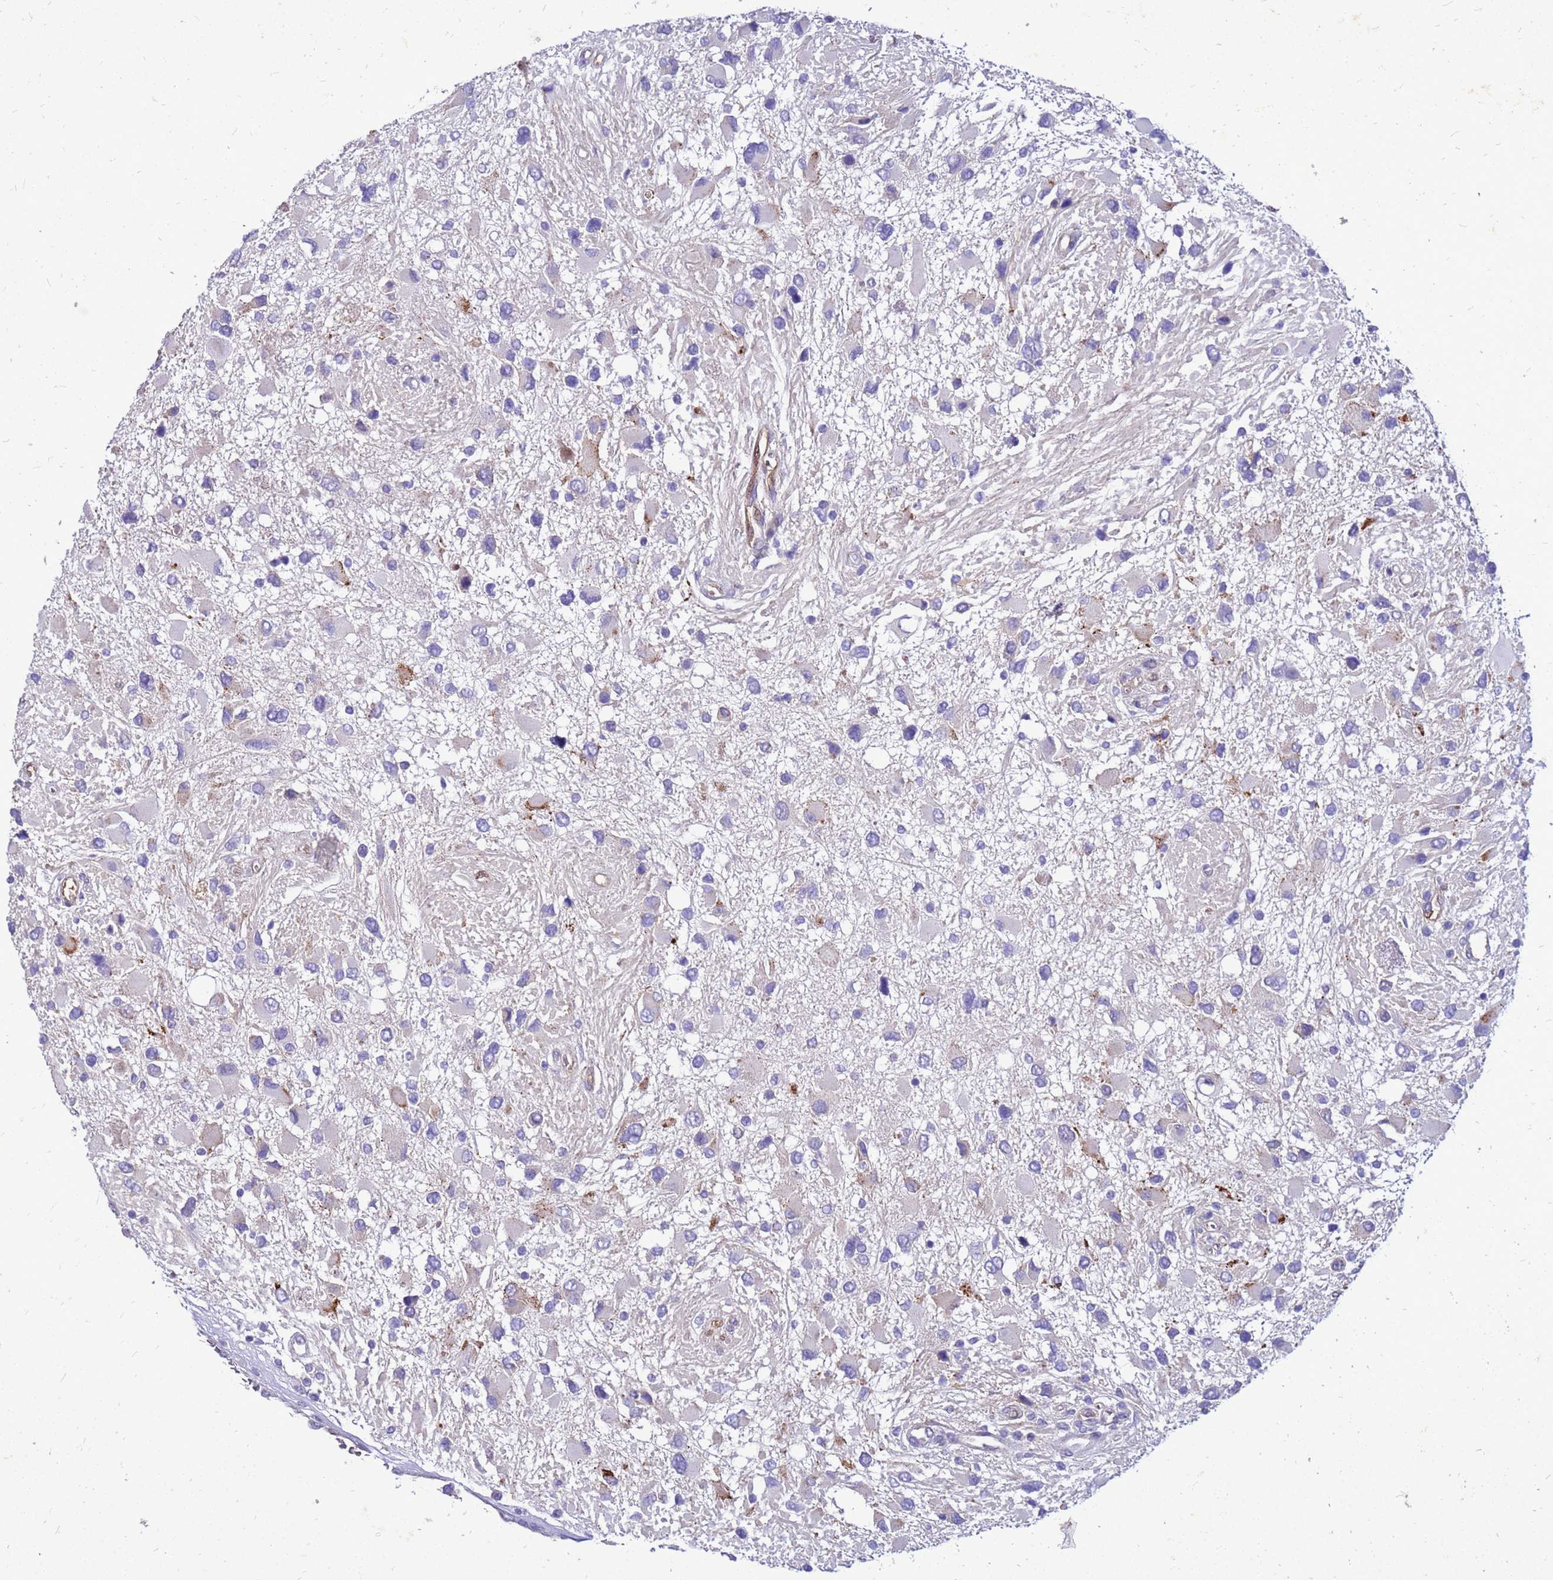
{"staining": {"intensity": "negative", "quantity": "none", "location": "none"}, "tissue": "glioma", "cell_type": "Tumor cells", "image_type": "cancer", "snomed": [{"axis": "morphology", "description": "Glioma, malignant, High grade"}, {"axis": "topography", "description": "Brain"}], "caption": "Immunohistochemical staining of malignant high-grade glioma exhibits no significant positivity in tumor cells.", "gene": "AKR1C1", "patient": {"sex": "male", "age": 53}}